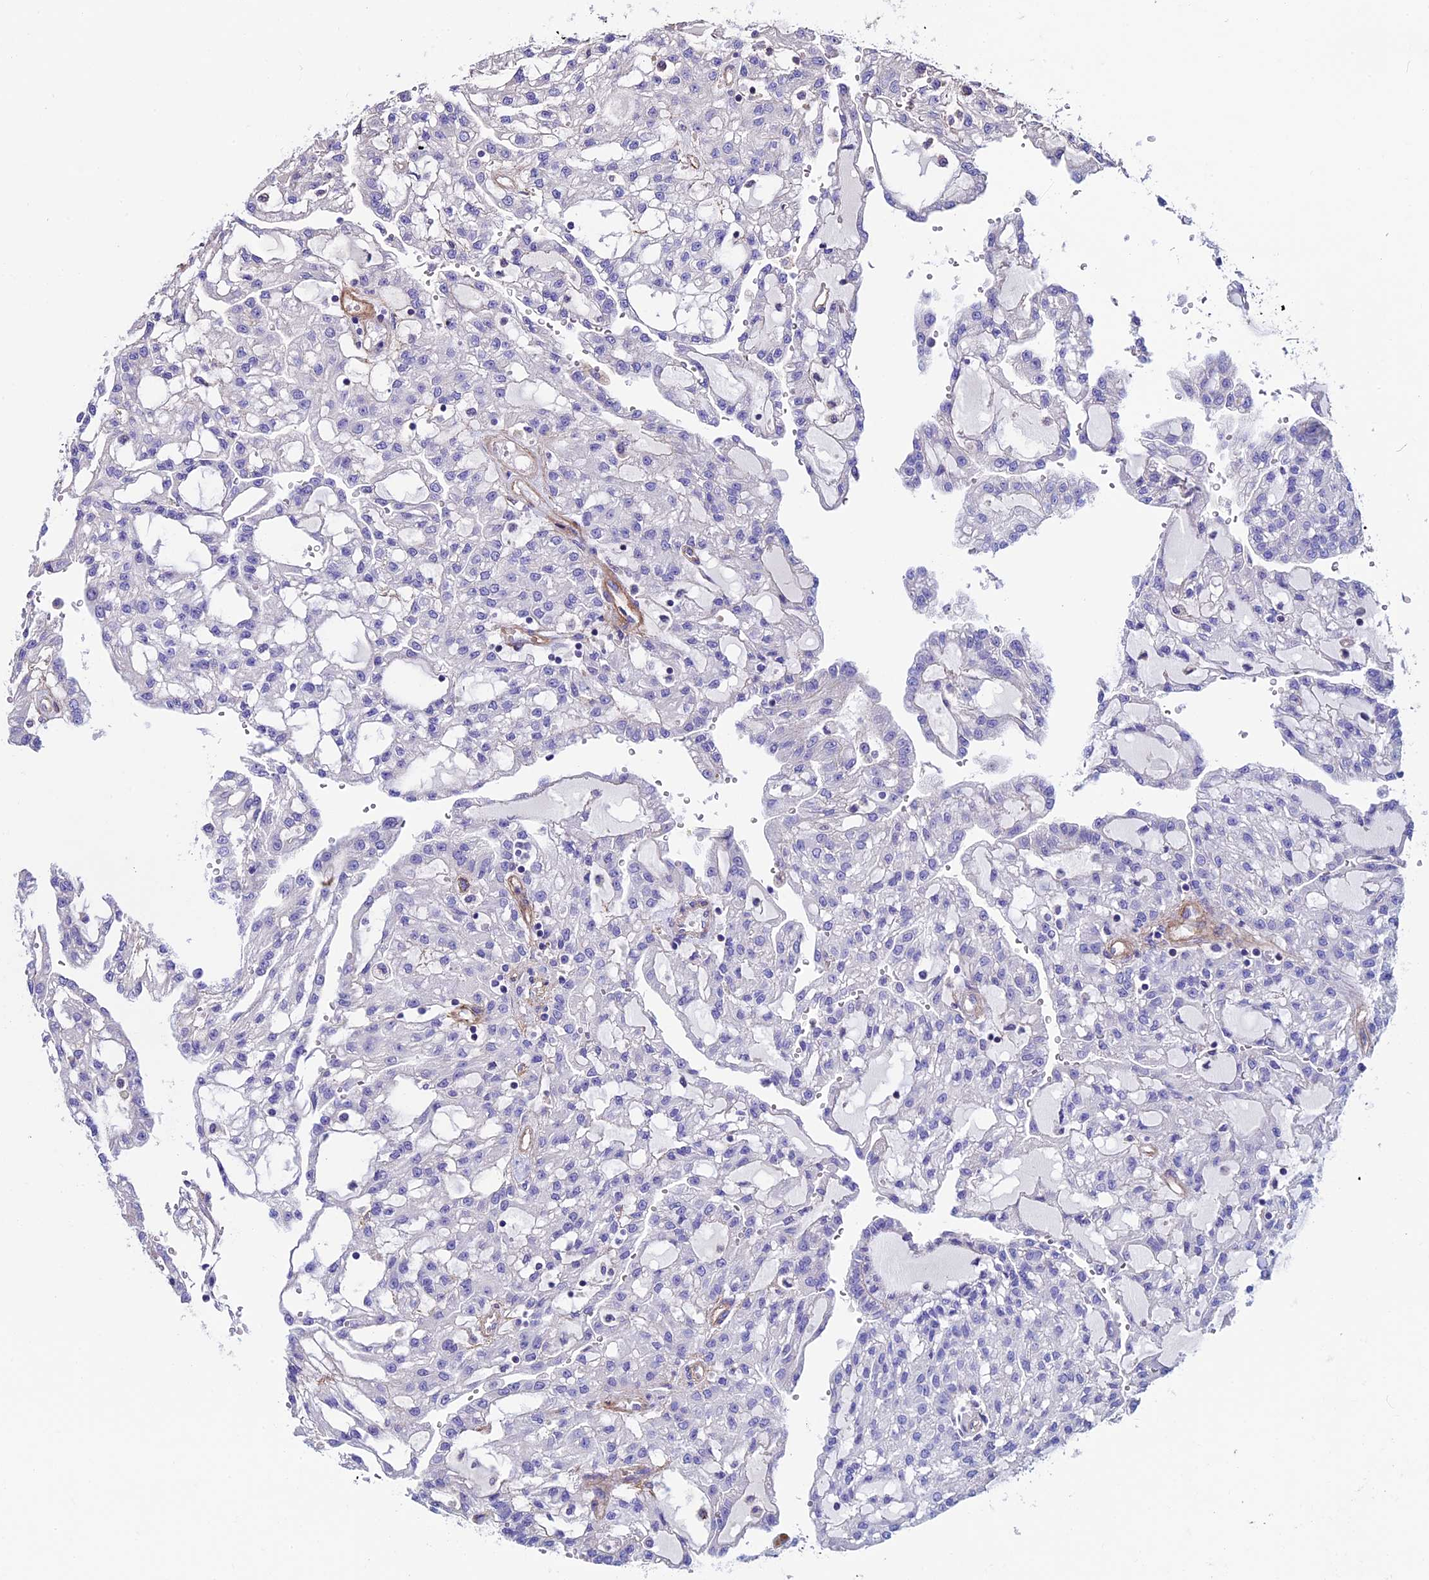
{"staining": {"intensity": "negative", "quantity": "none", "location": "none"}, "tissue": "renal cancer", "cell_type": "Tumor cells", "image_type": "cancer", "snomed": [{"axis": "morphology", "description": "Adenocarcinoma, NOS"}, {"axis": "topography", "description": "Kidney"}], "caption": "An immunohistochemistry photomicrograph of renal cancer (adenocarcinoma) is shown. There is no staining in tumor cells of renal cancer (adenocarcinoma).", "gene": "EVA1B", "patient": {"sex": "male", "age": 63}}